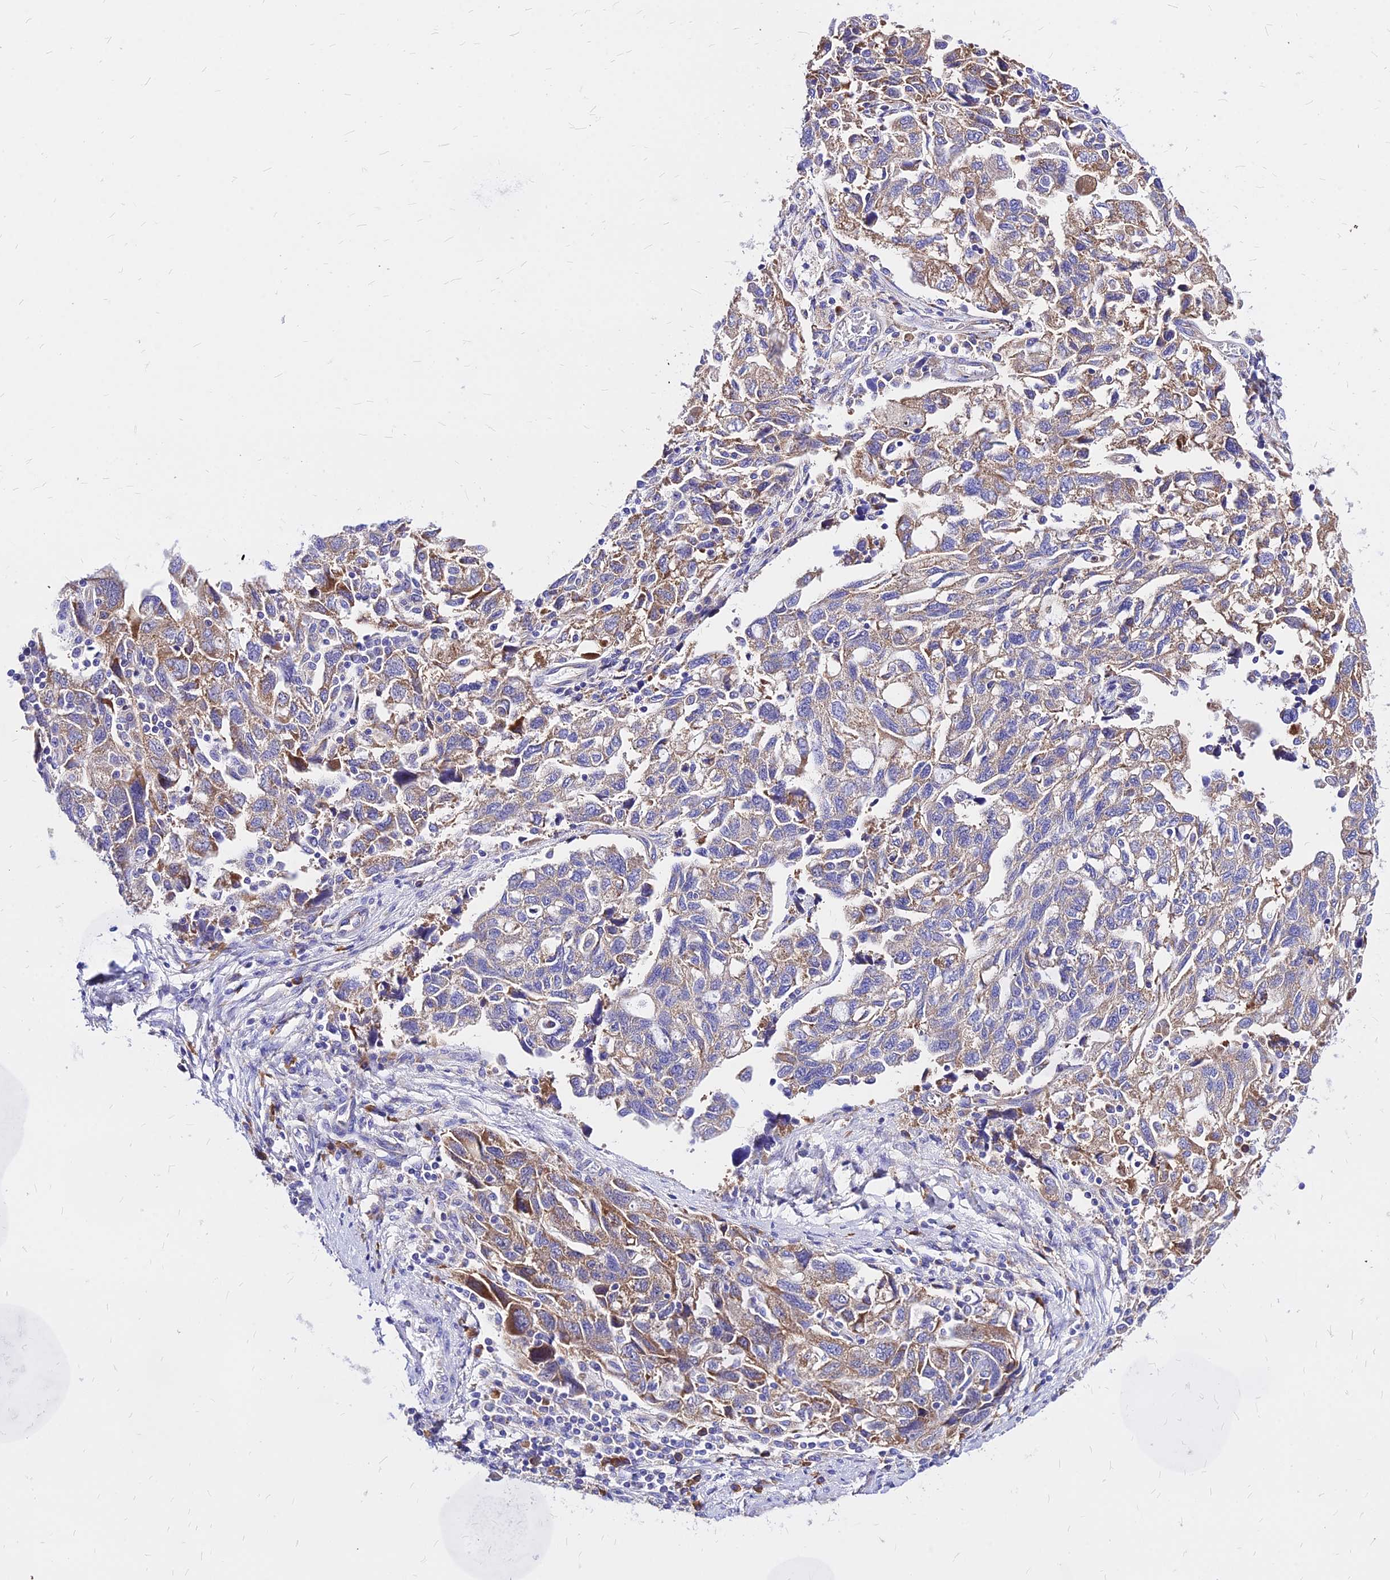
{"staining": {"intensity": "moderate", "quantity": ">75%", "location": "cytoplasmic/membranous"}, "tissue": "ovarian cancer", "cell_type": "Tumor cells", "image_type": "cancer", "snomed": [{"axis": "morphology", "description": "Carcinoma, NOS"}, {"axis": "morphology", "description": "Cystadenocarcinoma, serous, NOS"}, {"axis": "topography", "description": "Ovary"}], "caption": "Immunohistochemical staining of human ovarian cancer (carcinoma) reveals medium levels of moderate cytoplasmic/membranous staining in about >75% of tumor cells.", "gene": "RPL19", "patient": {"sex": "female", "age": 69}}